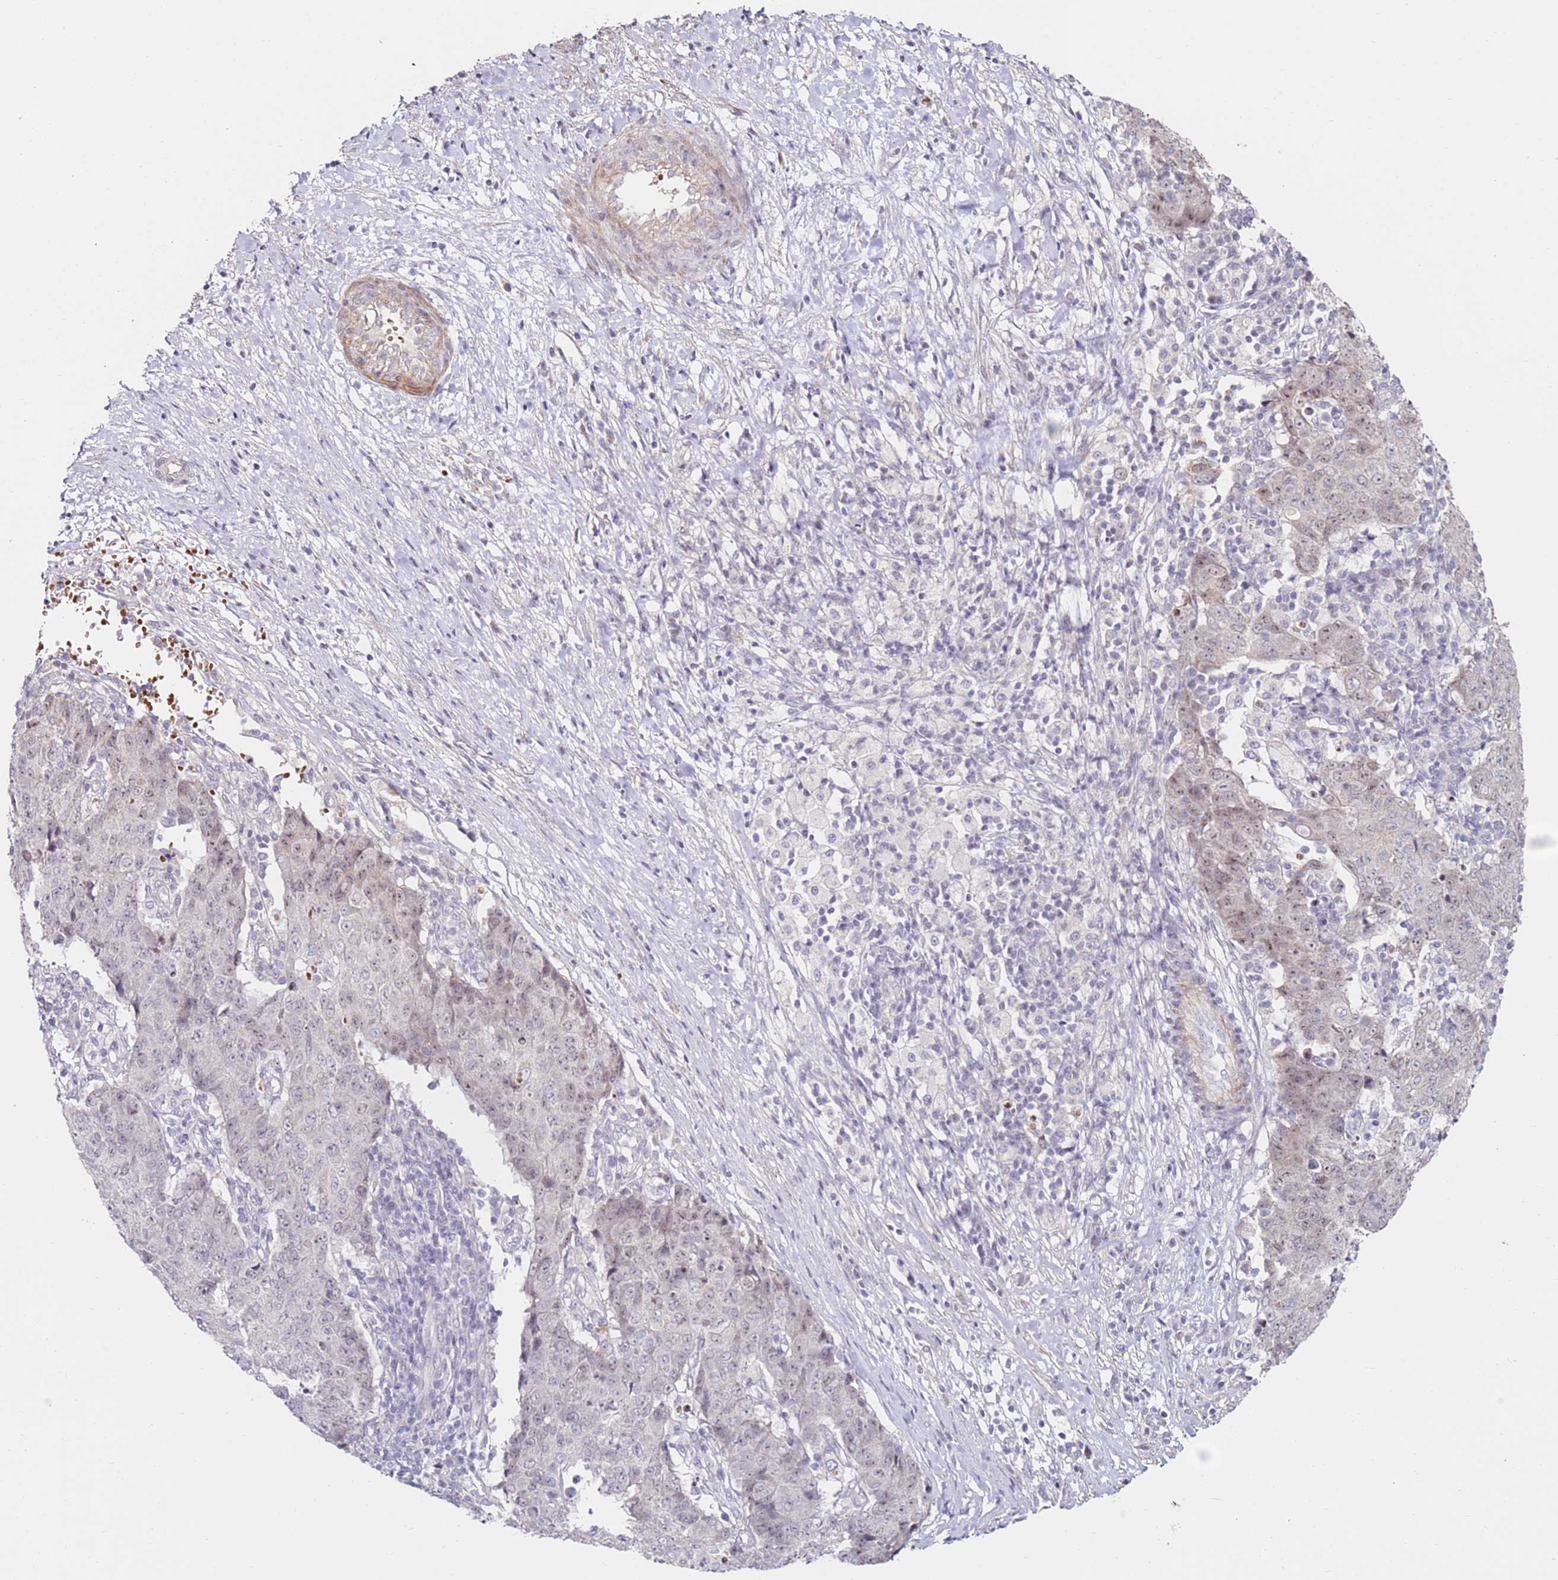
{"staining": {"intensity": "weak", "quantity": "<25%", "location": "nuclear"}, "tissue": "ovarian cancer", "cell_type": "Tumor cells", "image_type": "cancer", "snomed": [{"axis": "morphology", "description": "Carcinoma, endometroid"}, {"axis": "topography", "description": "Ovary"}], "caption": "IHC photomicrograph of neoplastic tissue: ovarian cancer stained with DAB (3,3'-diaminobenzidine) reveals no significant protein positivity in tumor cells.", "gene": "RARS2", "patient": {"sex": "female", "age": 42}}